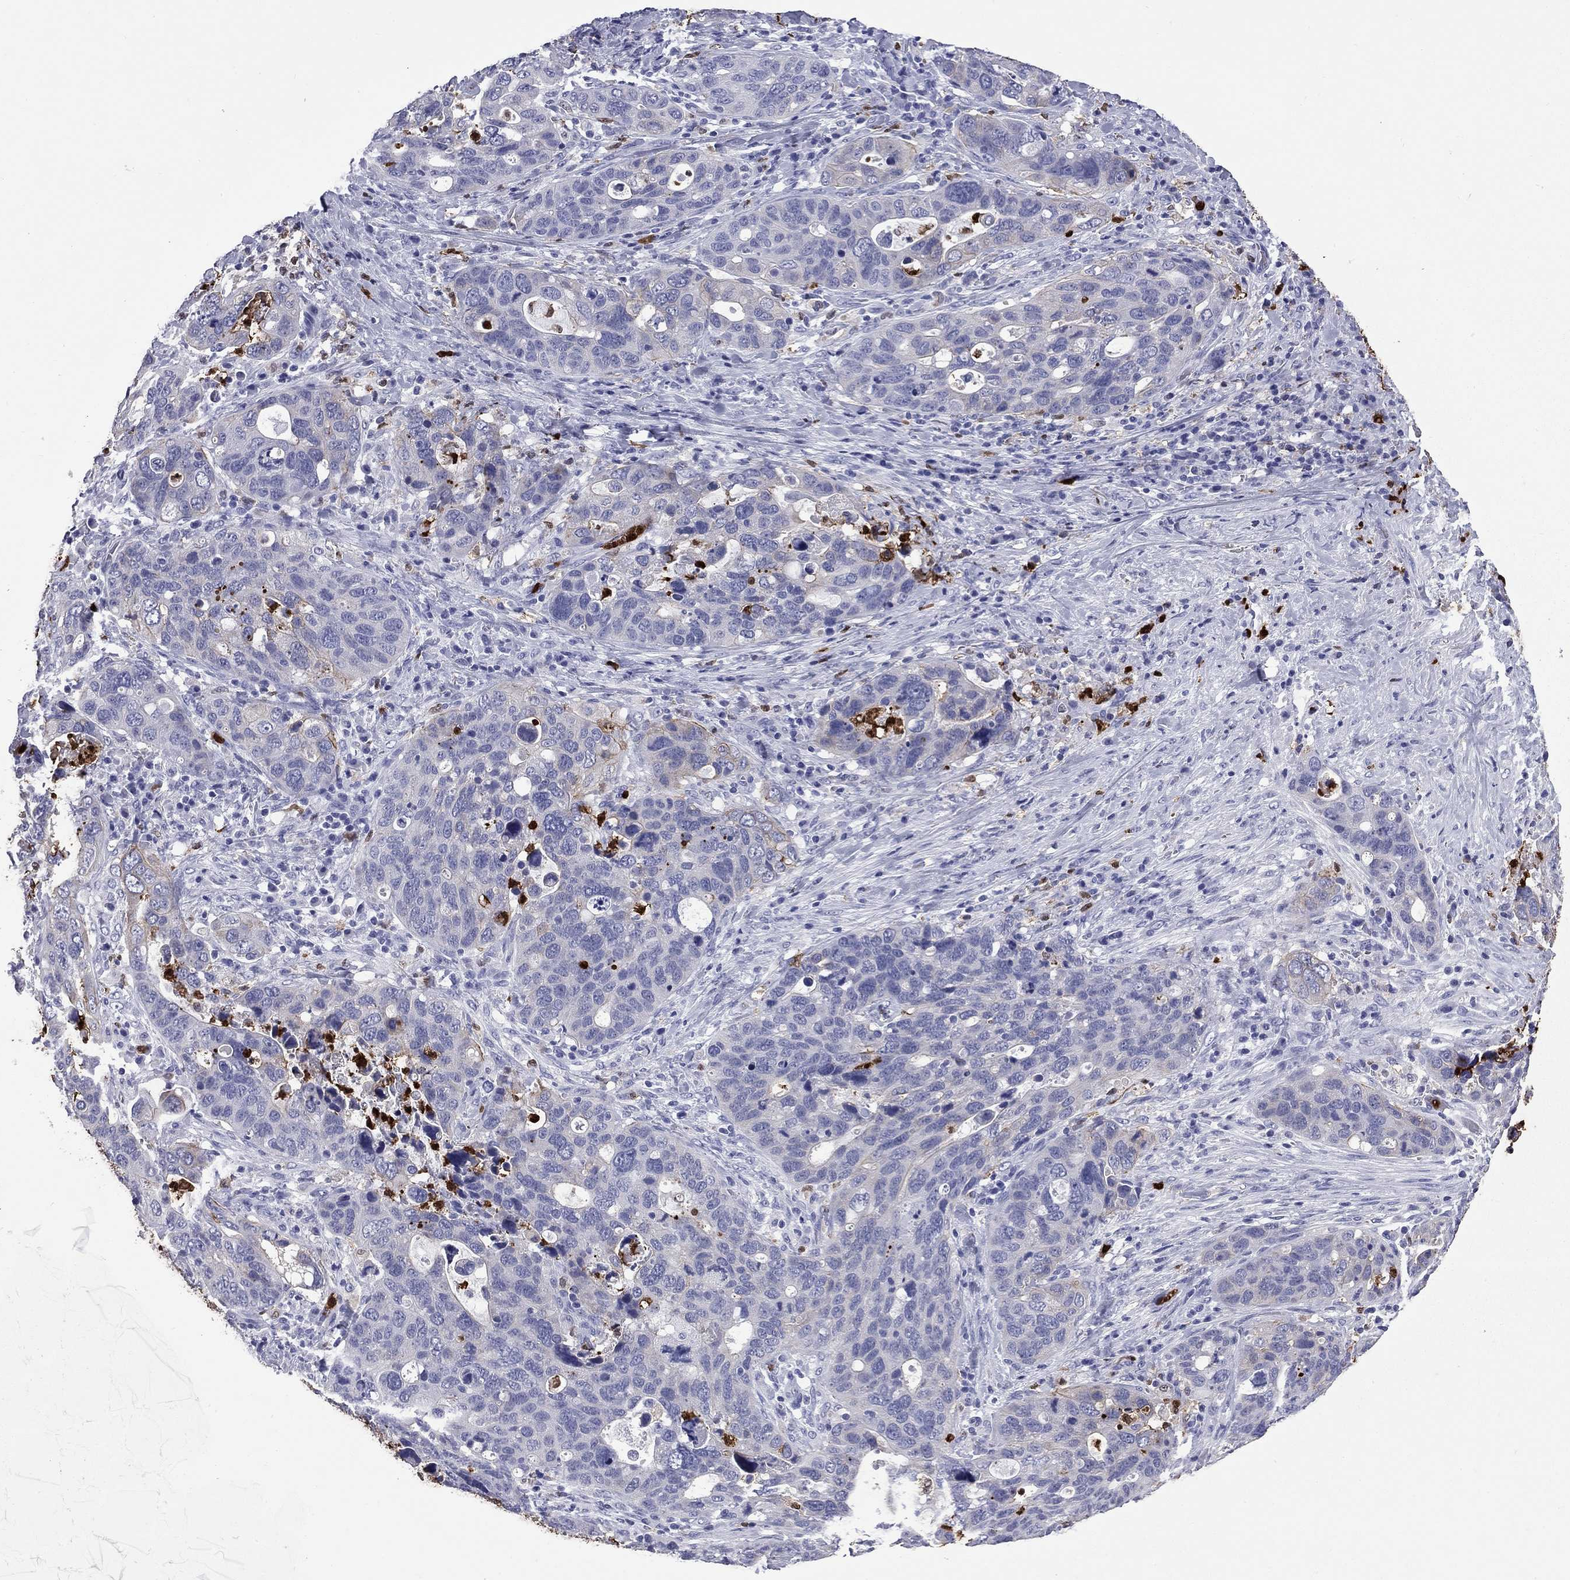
{"staining": {"intensity": "negative", "quantity": "none", "location": "none"}, "tissue": "stomach cancer", "cell_type": "Tumor cells", "image_type": "cancer", "snomed": [{"axis": "morphology", "description": "Adenocarcinoma, NOS"}, {"axis": "topography", "description": "Stomach"}], "caption": "Immunohistochemistry photomicrograph of stomach cancer stained for a protein (brown), which shows no staining in tumor cells. The staining is performed using DAB (3,3'-diaminobenzidine) brown chromogen with nuclei counter-stained in using hematoxylin.", "gene": "TRIM29", "patient": {"sex": "male", "age": 54}}